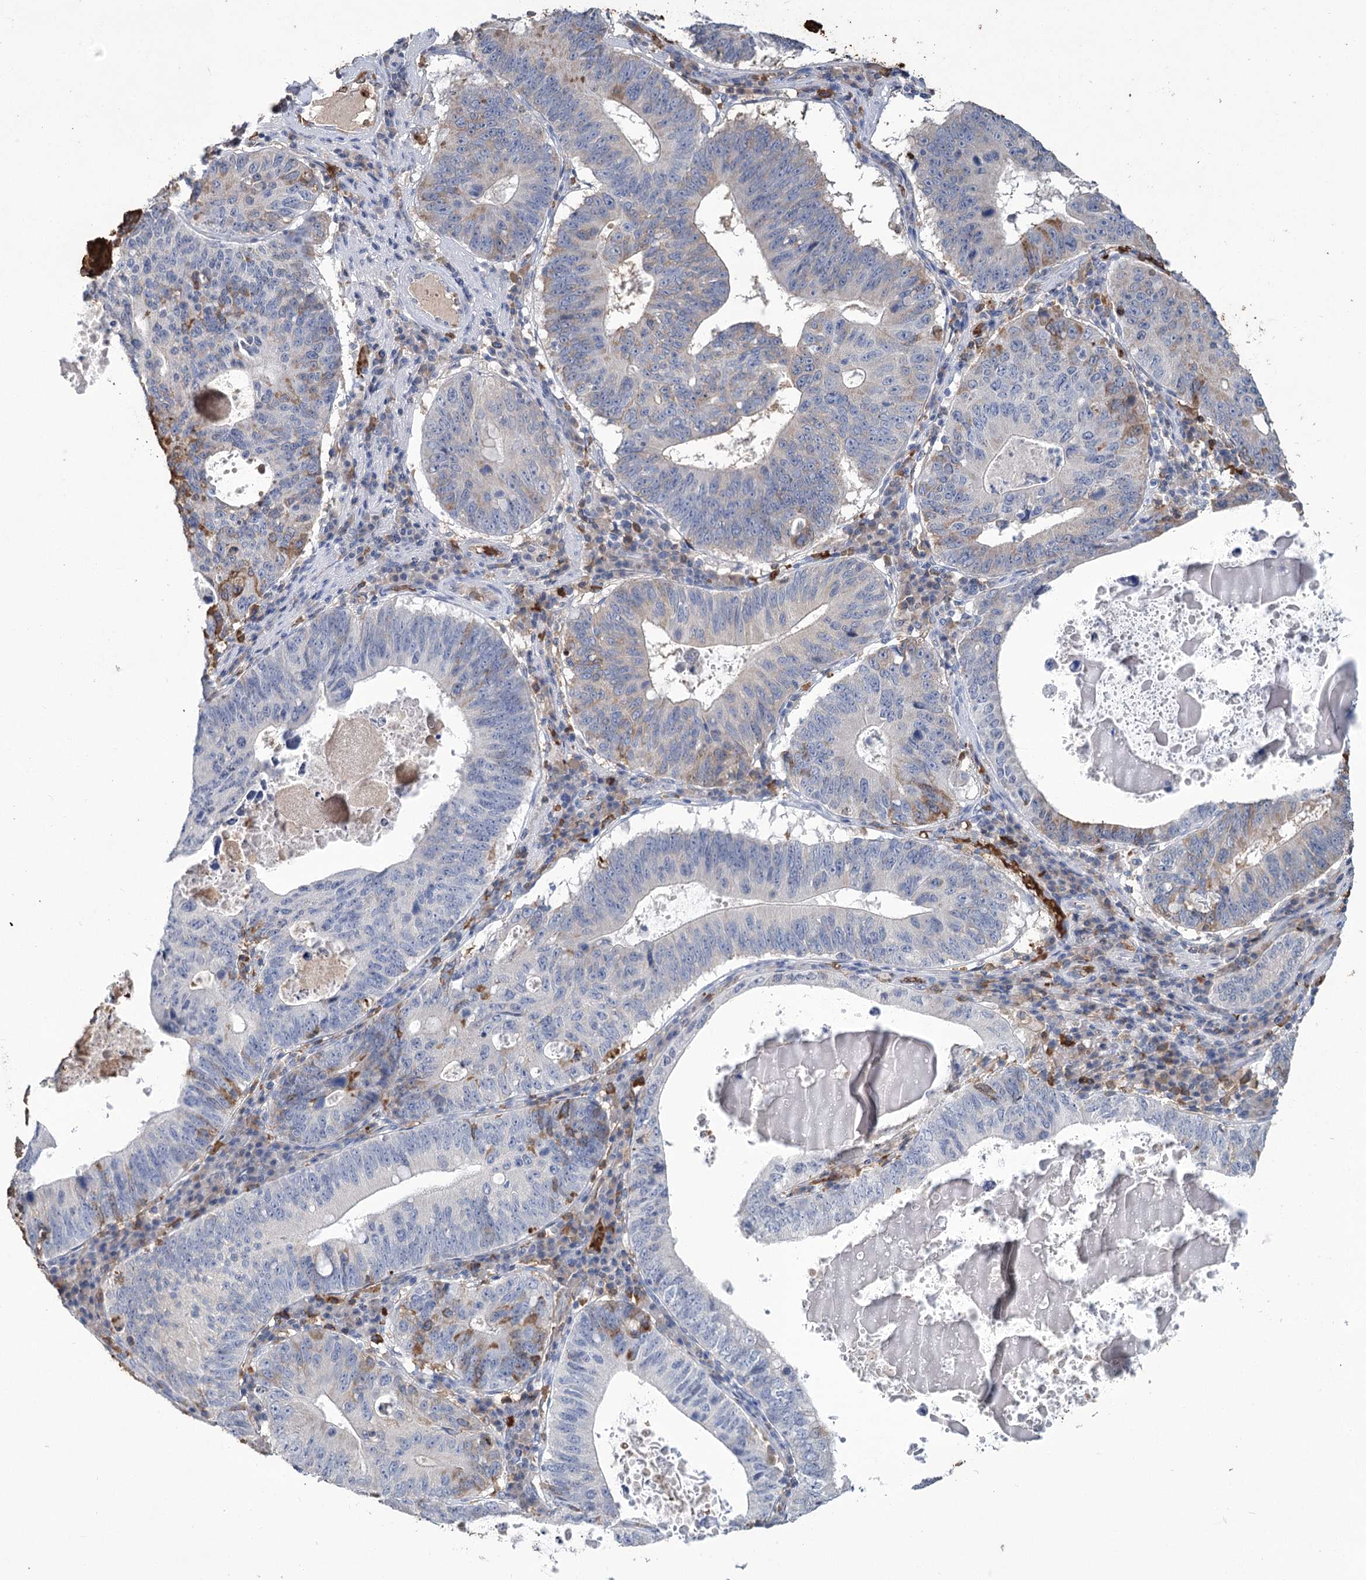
{"staining": {"intensity": "moderate", "quantity": "<25%", "location": "cytoplasmic/membranous"}, "tissue": "stomach cancer", "cell_type": "Tumor cells", "image_type": "cancer", "snomed": [{"axis": "morphology", "description": "Adenocarcinoma, NOS"}, {"axis": "topography", "description": "Stomach"}], "caption": "This is a micrograph of IHC staining of adenocarcinoma (stomach), which shows moderate staining in the cytoplasmic/membranous of tumor cells.", "gene": "HBA1", "patient": {"sex": "male", "age": 59}}